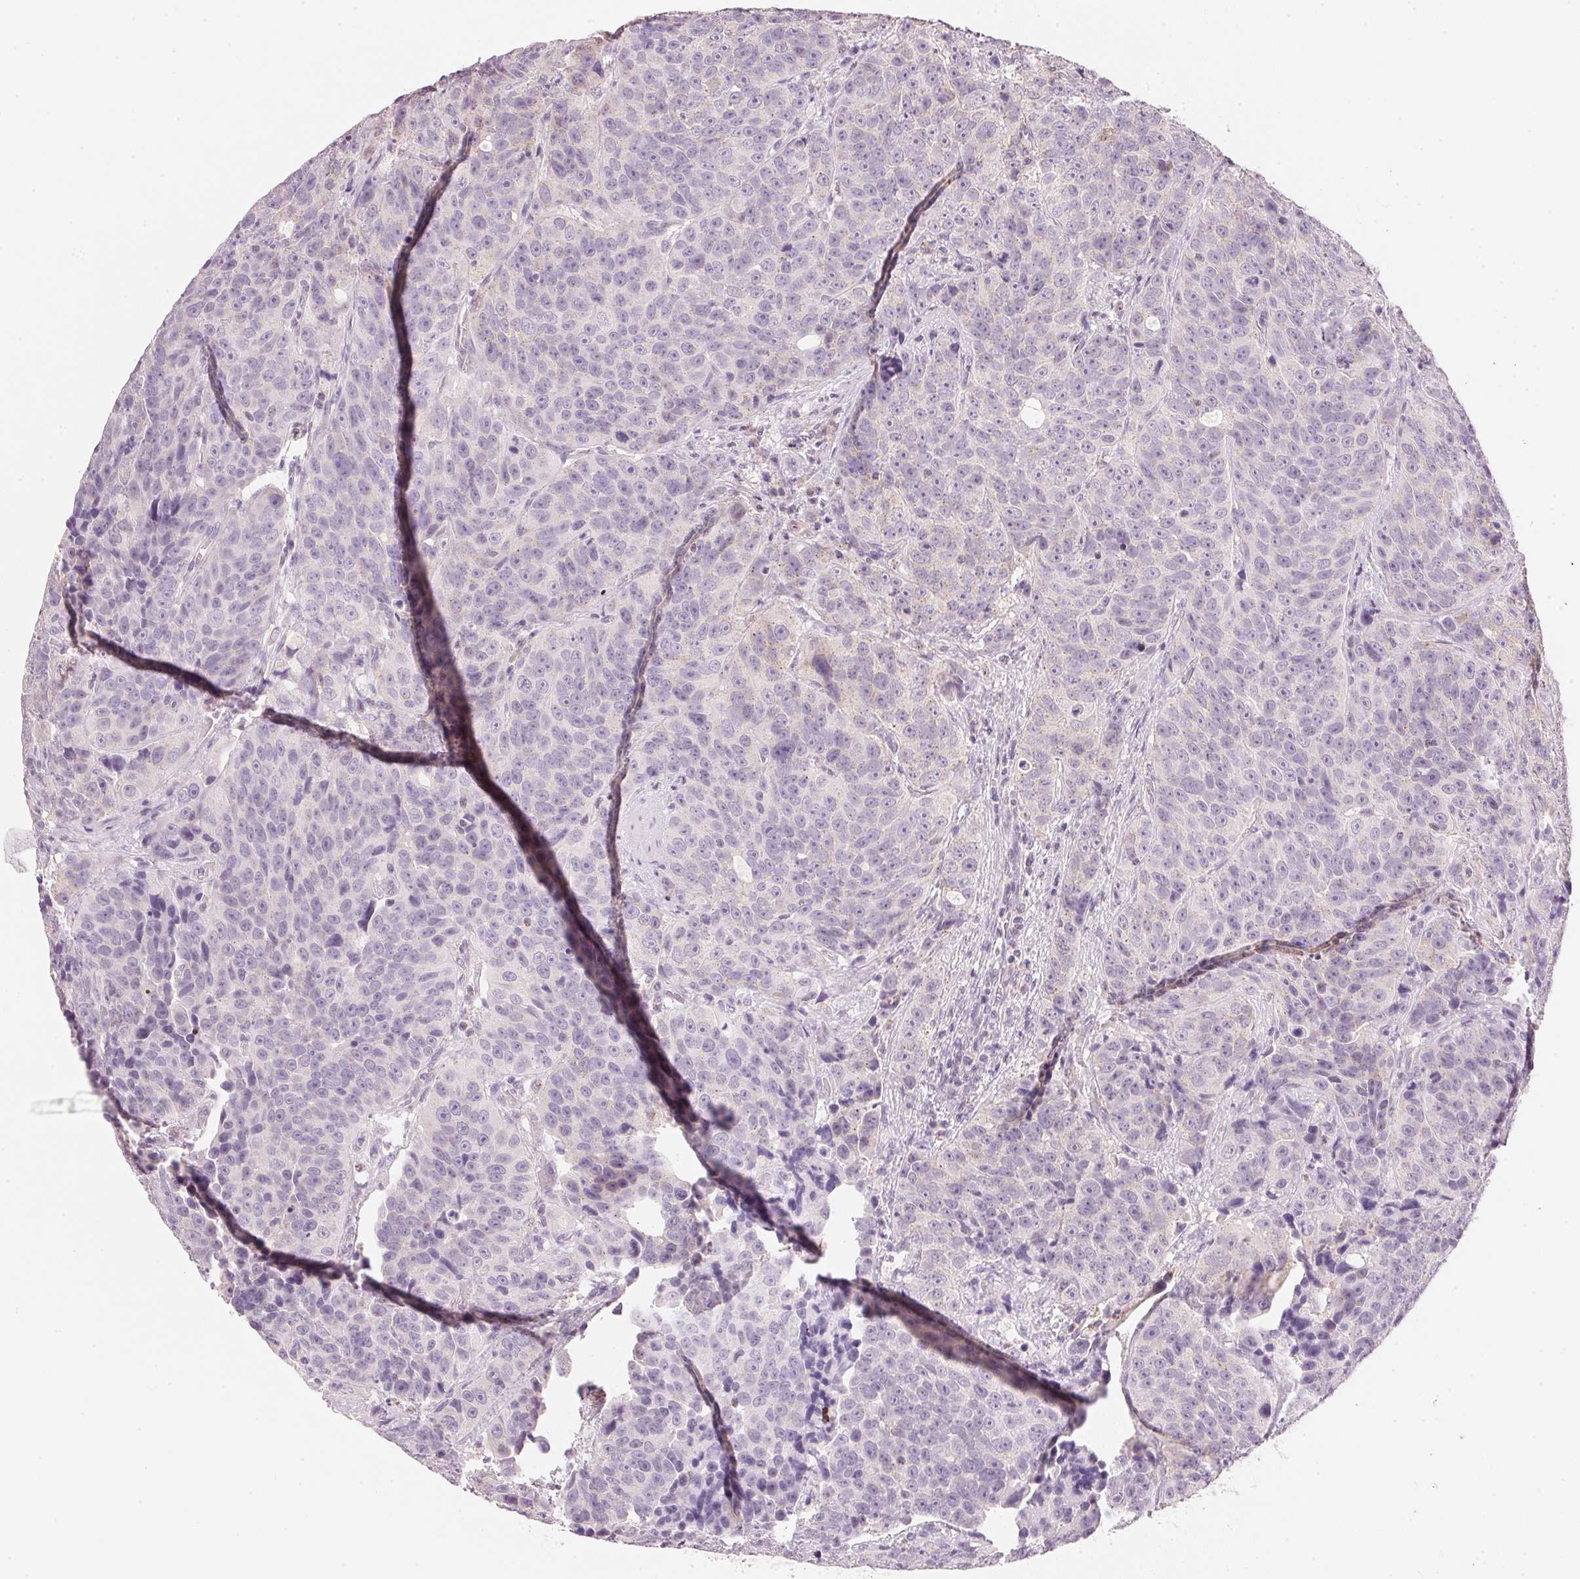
{"staining": {"intensity": "weak", "quantity": "<25%", "location": "cytoplasmic/membranous"}, "tissue": "urothelial cancer", "cell_type": "Tumor cells", "image_type": "cancer", "snomed": [{"axis": "morphology", "description": "Urothelial carcinoma, NOS"}, {"axis": "topography", "description": "Urinary bladder"}], "caption": "This is an immunohistochemistry (IHC) photomicrograph of urothelial cancer. There is no positivity in tumor cells.", "gene": "HOXB13", "patient": {"sex": "male", "age": 52}}